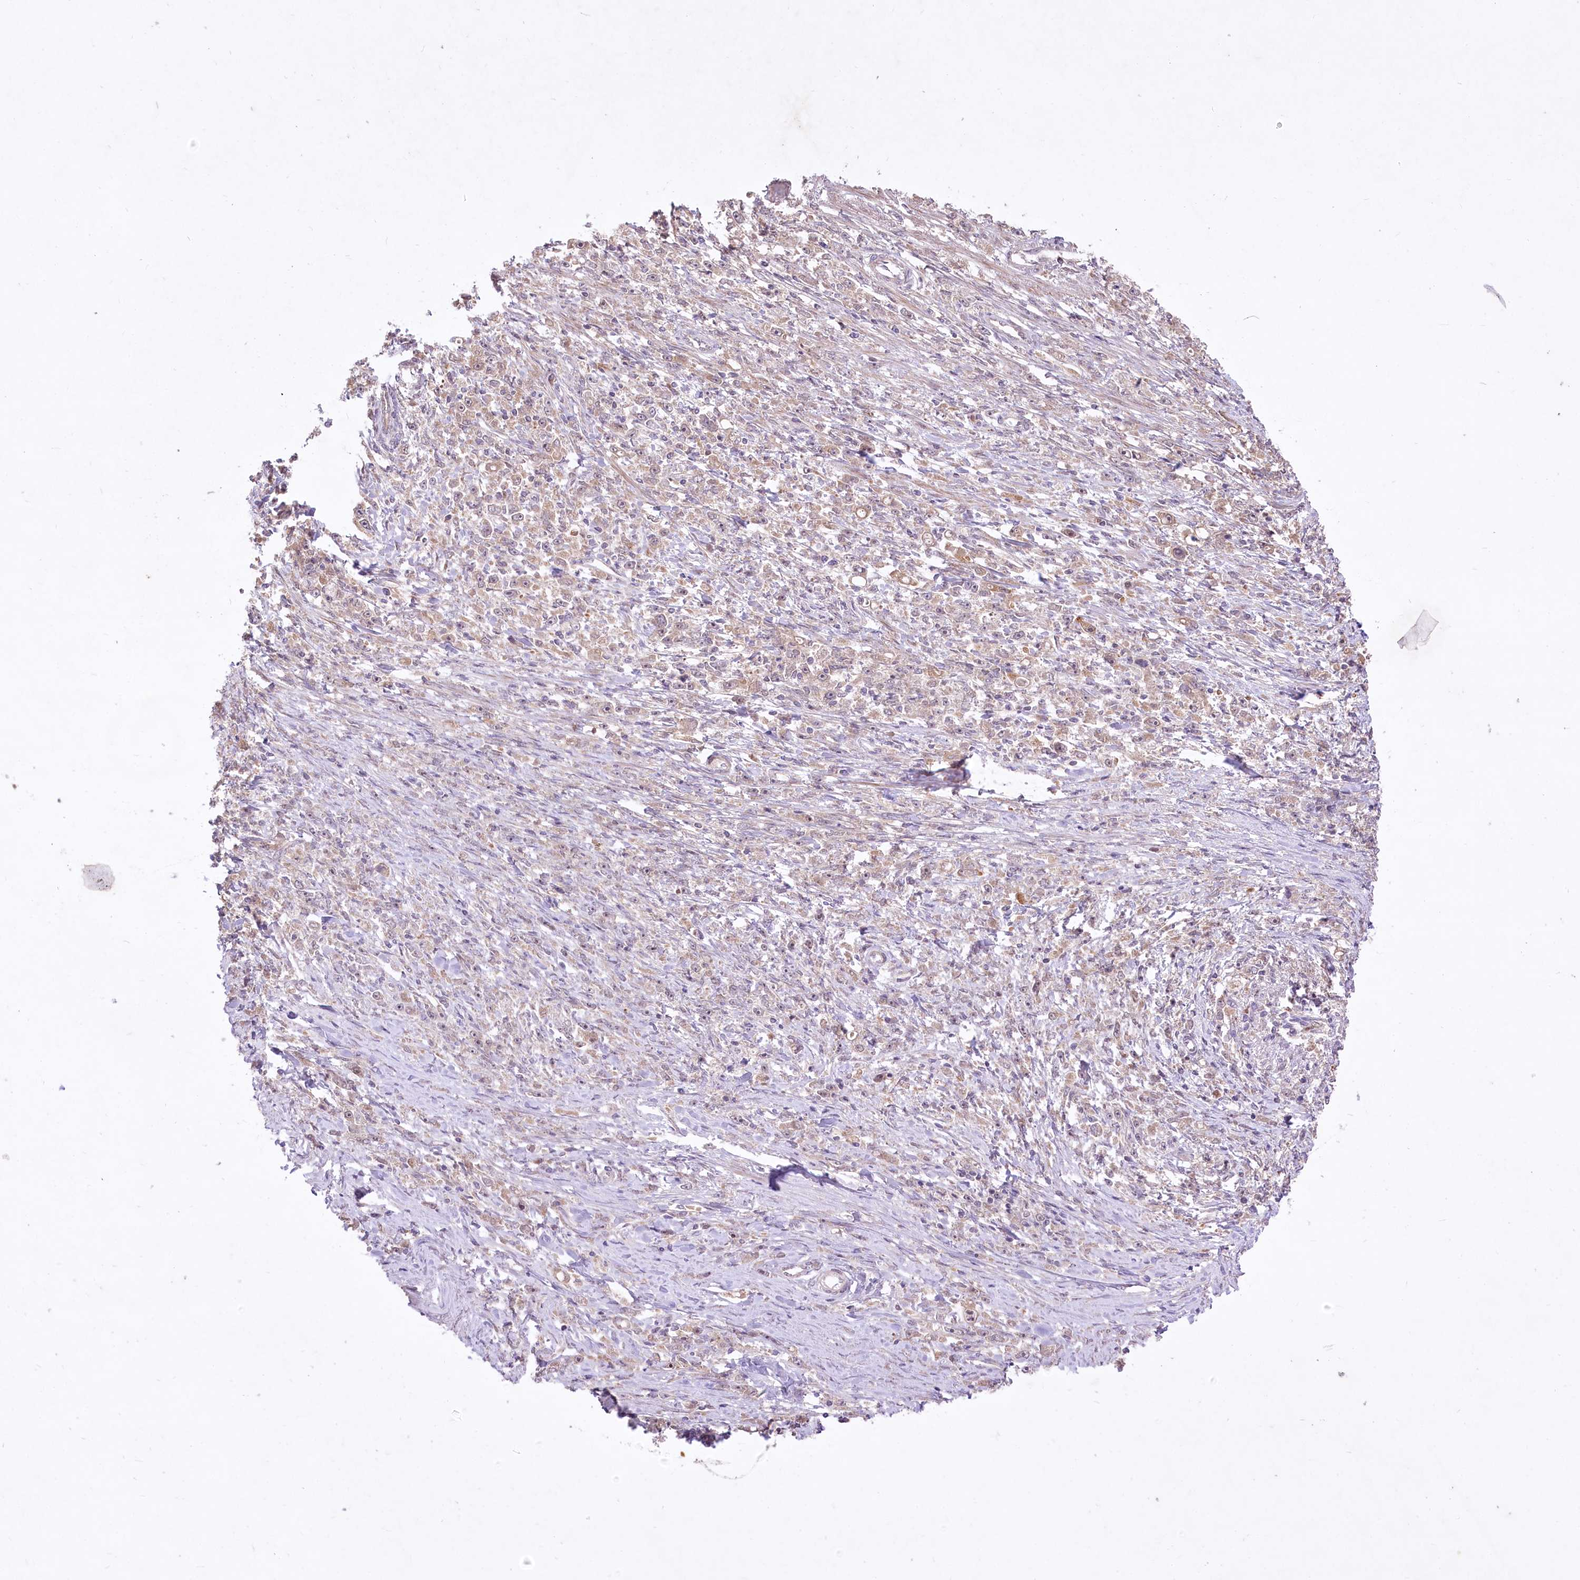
{"staining": {"intensity": "weak", "quantity": "25%-75%", "location": "cytoplasmic/membranous"}, "tissue": "stomach cancer", "cell_type": "Tumor cells", "image_type": "cancer", "snomed": [{"axis": "morphology", "description": "Adenocarcinoma, NOS"}, {"axis": "topography", "description": "Stomach"}], "caption": "The photomicrograph demonstrates a brown stain indicating the presence of a protein in the cytoplasmic/membranous of tumor cells in stomach adenocarcinoma.", "gene": "HELT", "patient": {"sex": "female", "age": 59}}